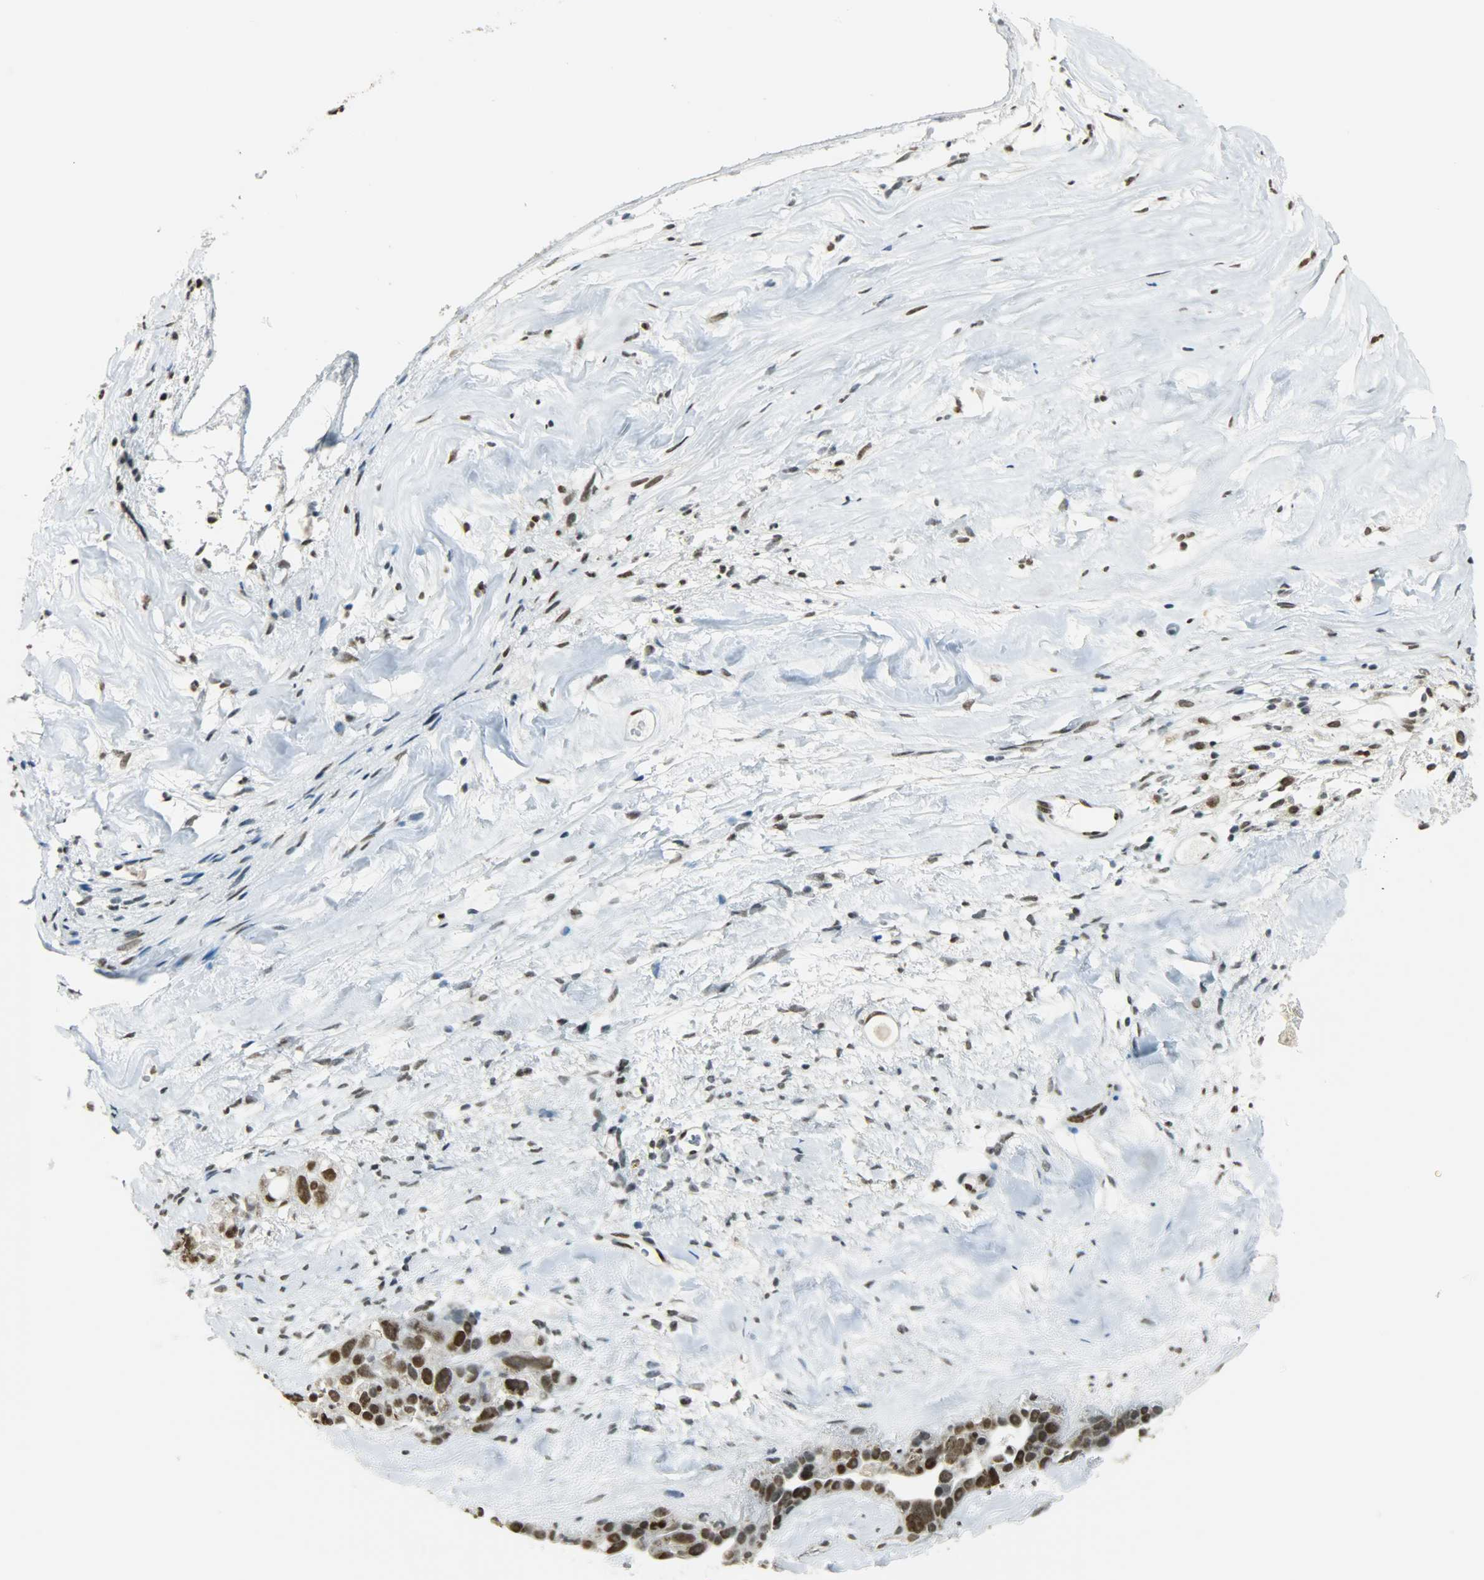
{"staining": {"intensity": "strong", "quantity": ">75%", "location": "nuclear"}, "tissue": "ovarian cancer", "cell_type": "Tumor cells", "image_type": "cancer", "snomed": [{"axis": "morphology", "description": "Cystadenocarcinoma, serous, NOS"}, {"axis": "topography", "description": "Ovary"}], "caption": "Protein positivity by IHC demonstrates strong nuclear staining in about >75% of tumor cells in ovarian cancer (serous cystadenocarcinoma).", "gene": "MYEF2", "patient": {"sex": "female", "age": 66}}